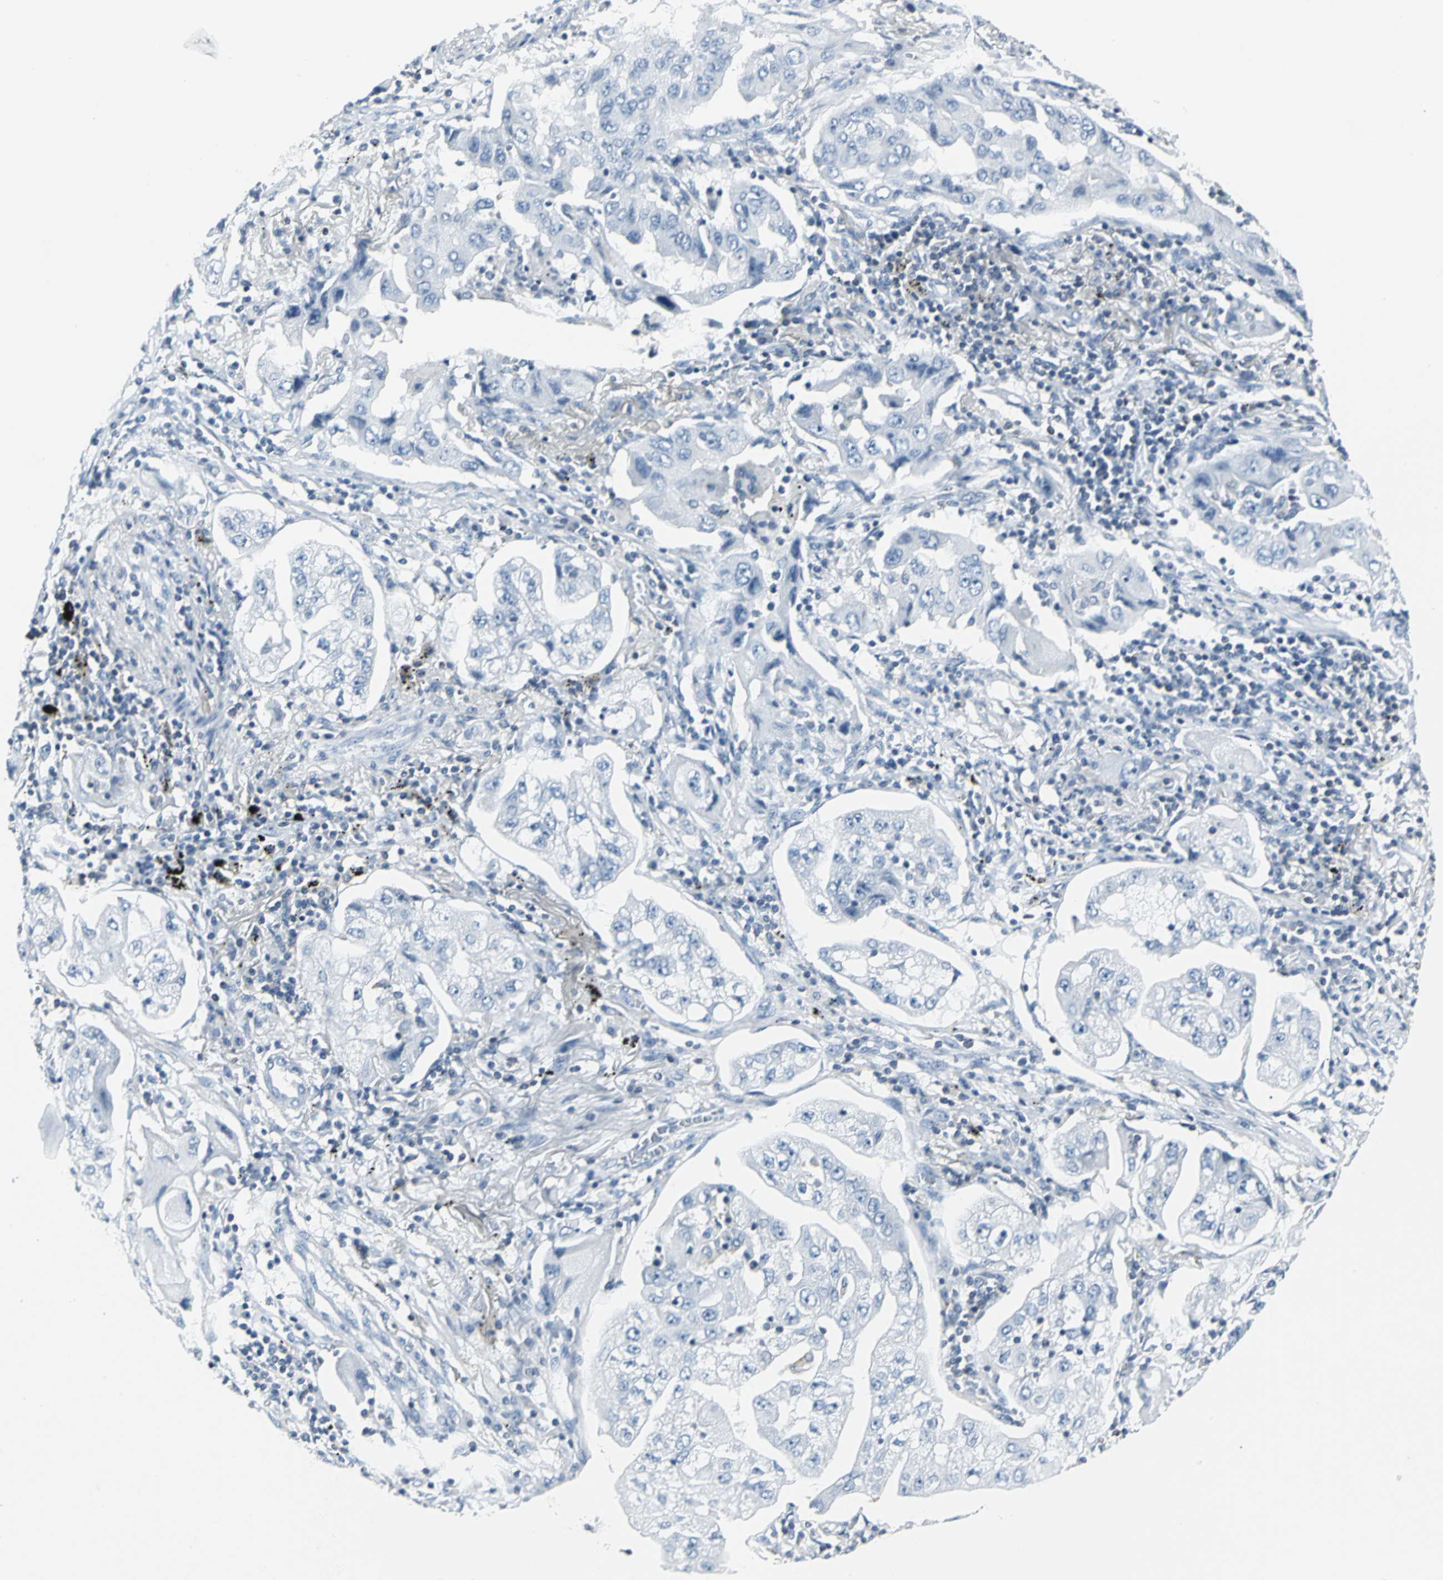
{"staining": {"intensity": "negative", "quantity": "none", "location": "none"}, "tissue": "lung cancer", "cell_type": "Tumor cells", "image_type": "cancer", "snomed": [{"axis": "morphology", "description": "Adenocarcinoma, NOS"}, {"axis": "topography", "description": "Lung"}], "caption": "Tumor cells are negative for brown protein staining in lung cancer.", "gene": "IQGAP2", "patient": {"sex": "female", "age": 65}}